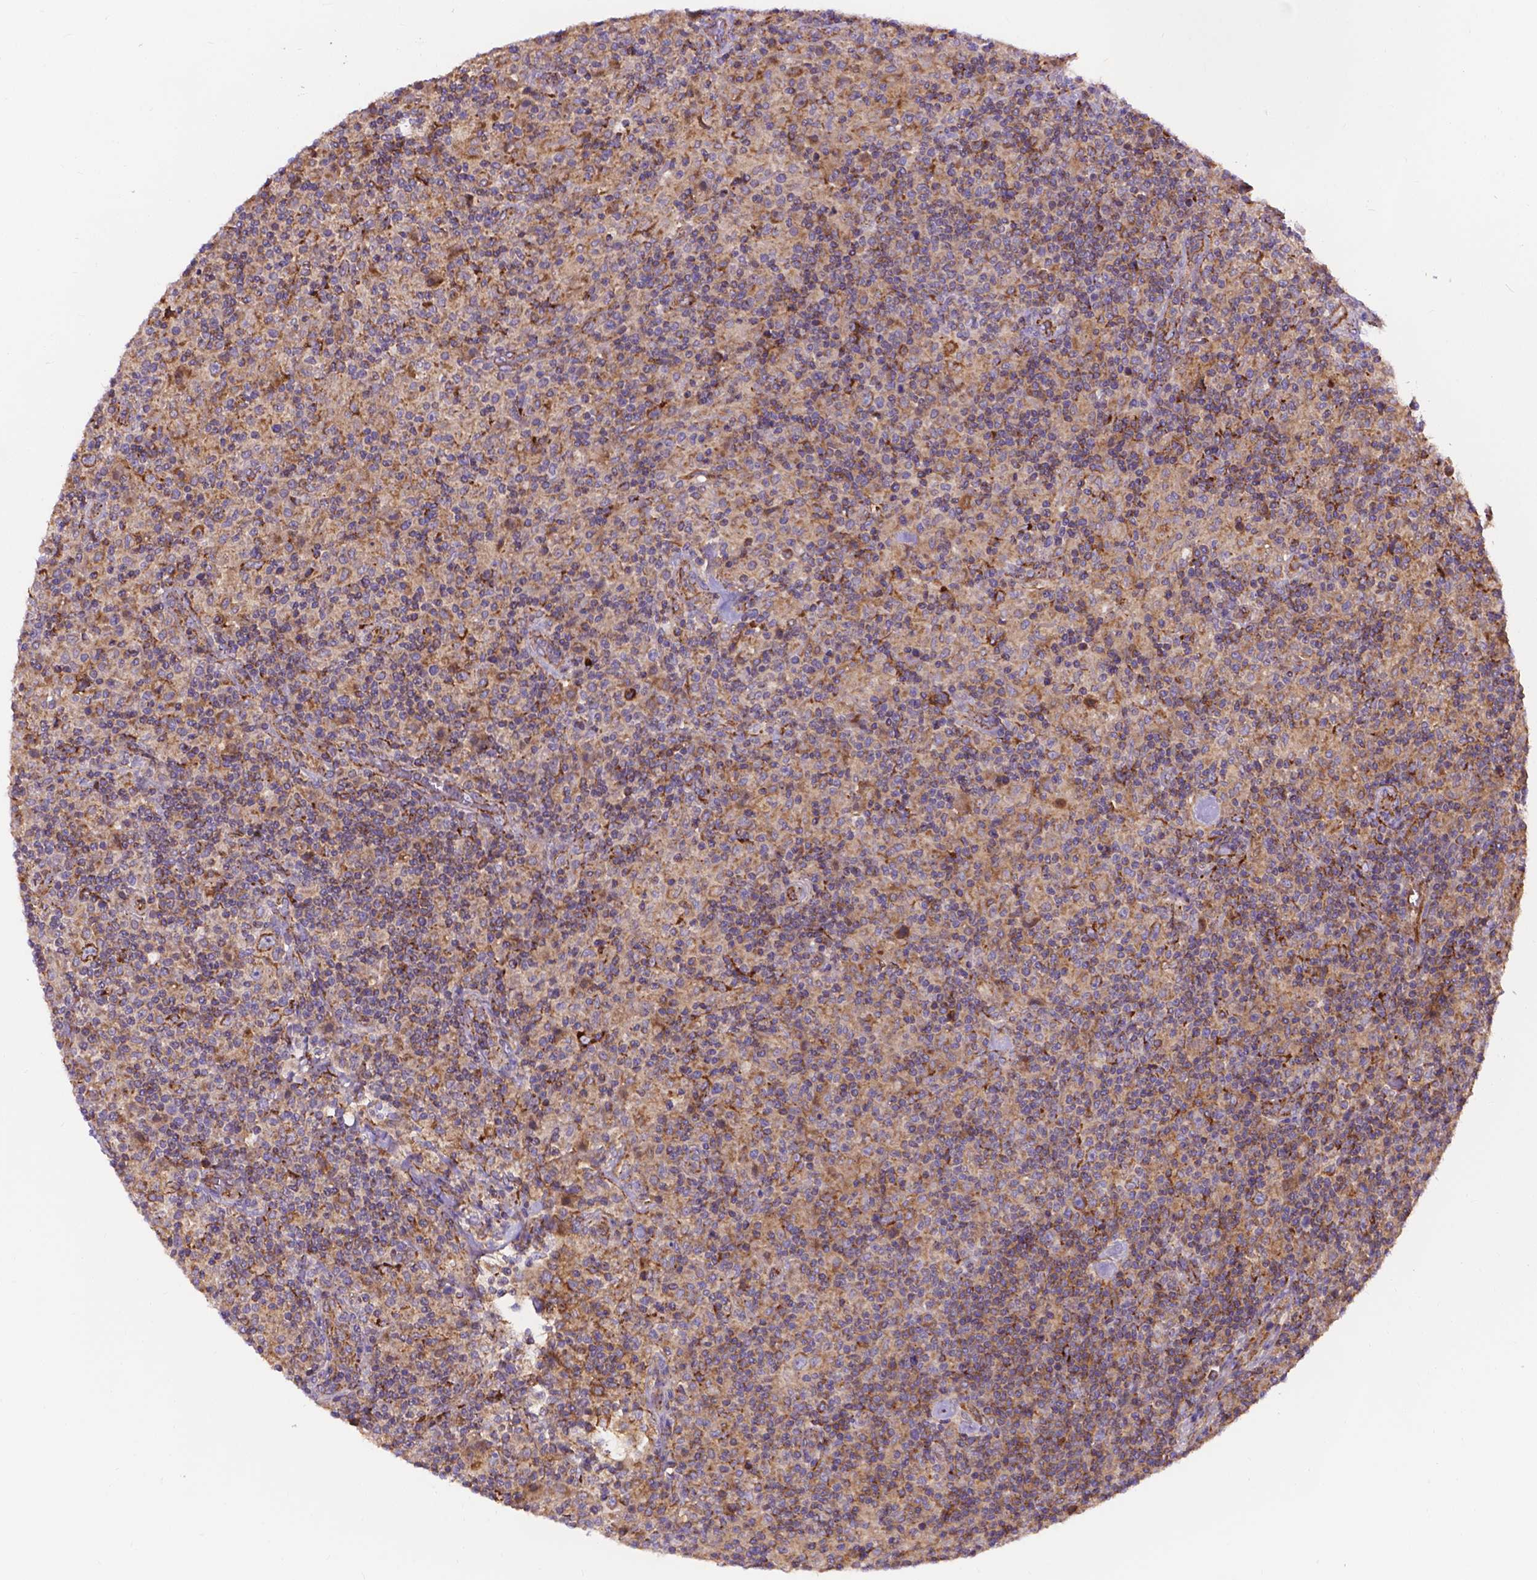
{"staining": {"intensity": "moderate", "quantity": "25%-75%", "location": "cytoplasmic/membranous"}, "tissue": "lymphoma", "cell_type": "Tumor cells", "image_type": "cancer", "snomed": [{"axis": "morphology", "description": "Hodgkin's disease, NOS"}, {"axis": "topography", "description": "Lymph node"}], "caption": "A medium amount of moderate cytoplasmic/membranous expression is identified in about 25%-75% of tumor cells in lymphoma tissue.", "gene": "AK3", "patient": {"sex": "male", "age": 70}}